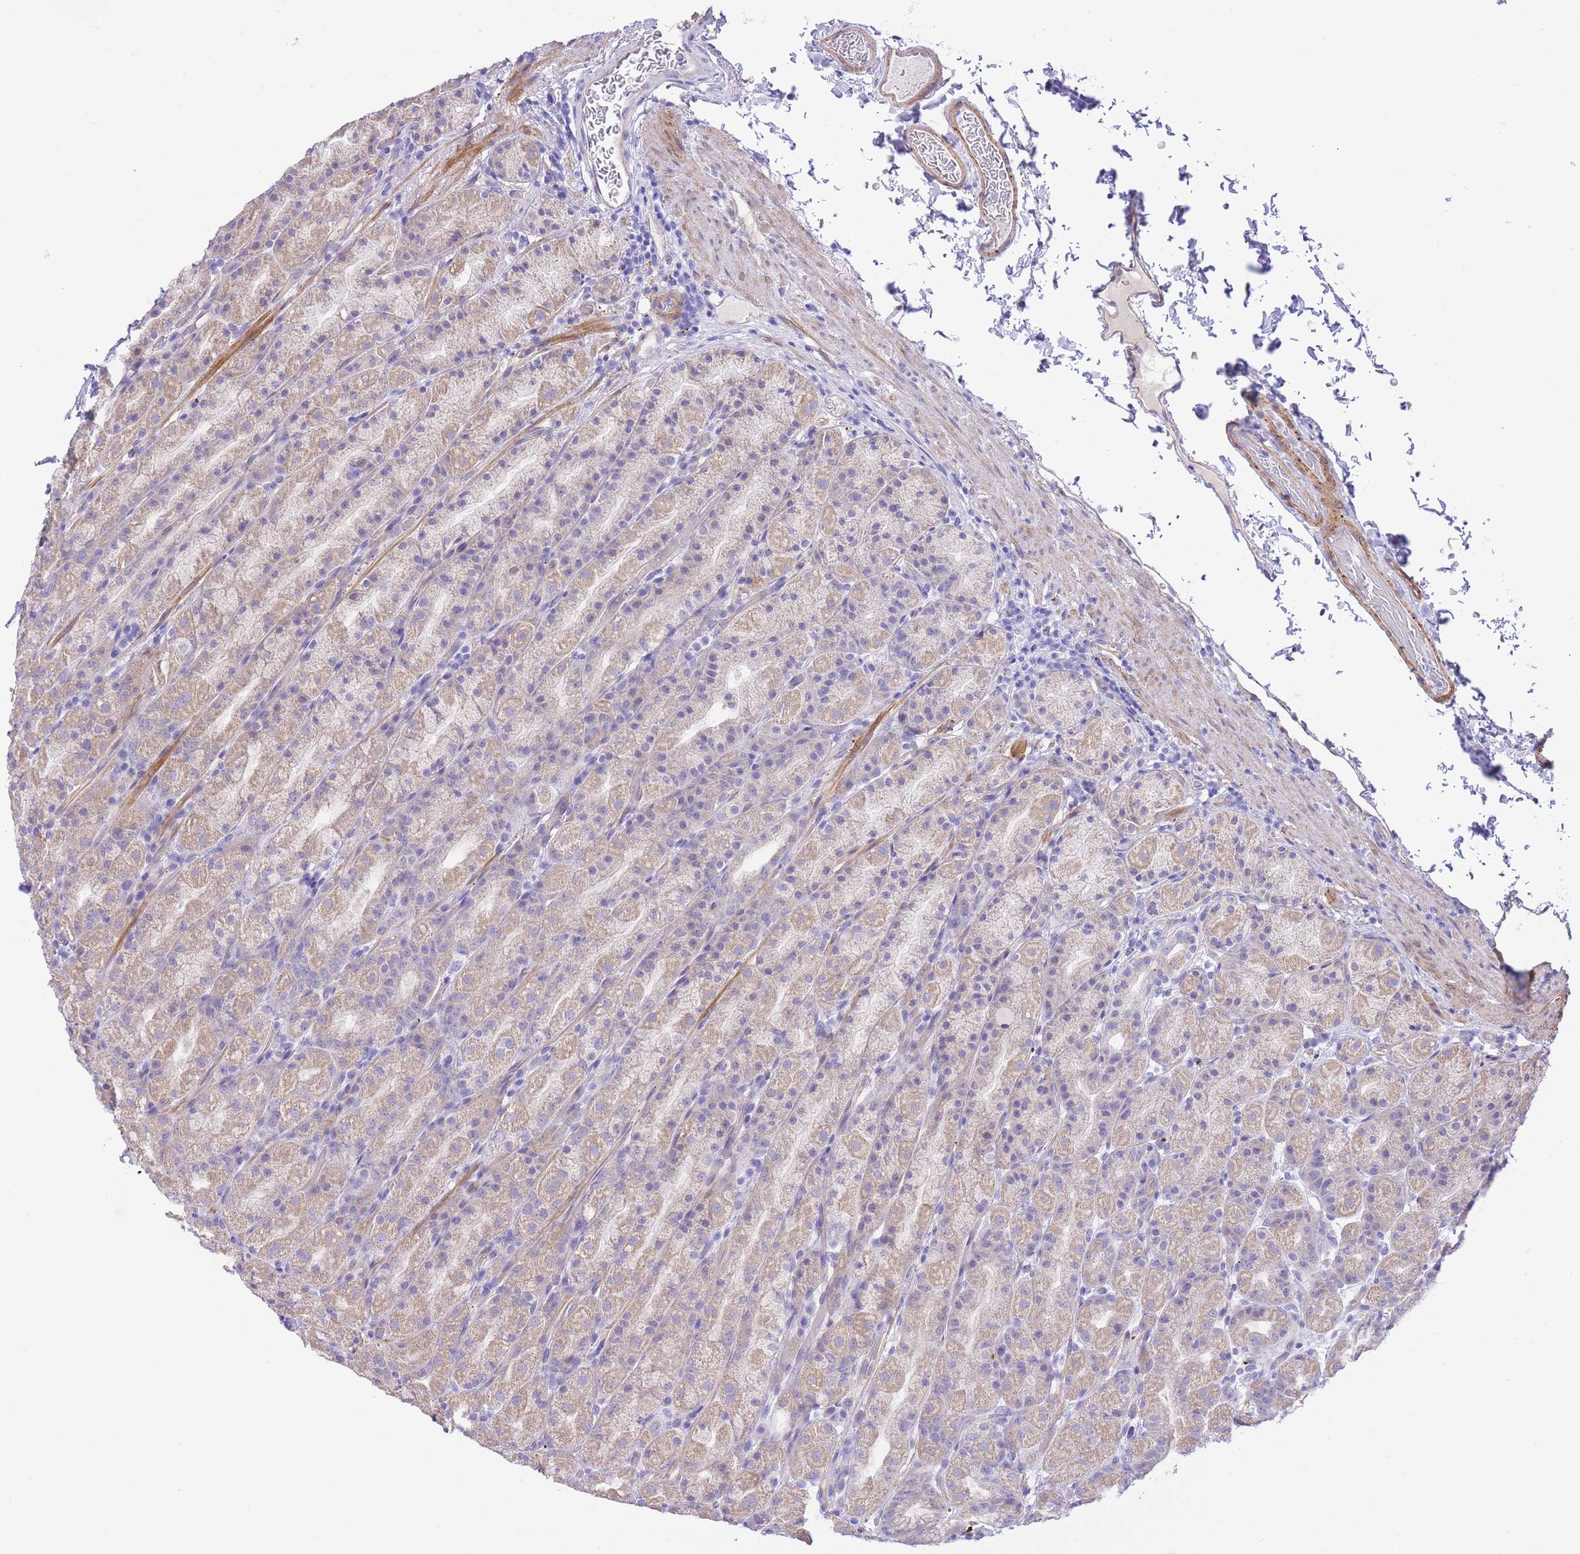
{"staining": {"intensity": "weak", "quantity": "25%-75%", "location": "cytoplasmic/membranous"}, "tissue": "stomach", "cell_type": "Glandular cells", "image_type": "normal", "snomed": [{"axis": "morphology", "description": "Normal tissue, NOS"}, {"axis": "topography", "description": "Stomach, upper"}, {"axis": "topography", "description": "Stomach"}], "caption": "Human stomach stained for a protein (brown) displays weak cytoplasmic/membranous positive positivity in approximately 25%-75% of glandular cells.", "gene": "PGM1", "patient": {"sex": "male", "age": 68}}